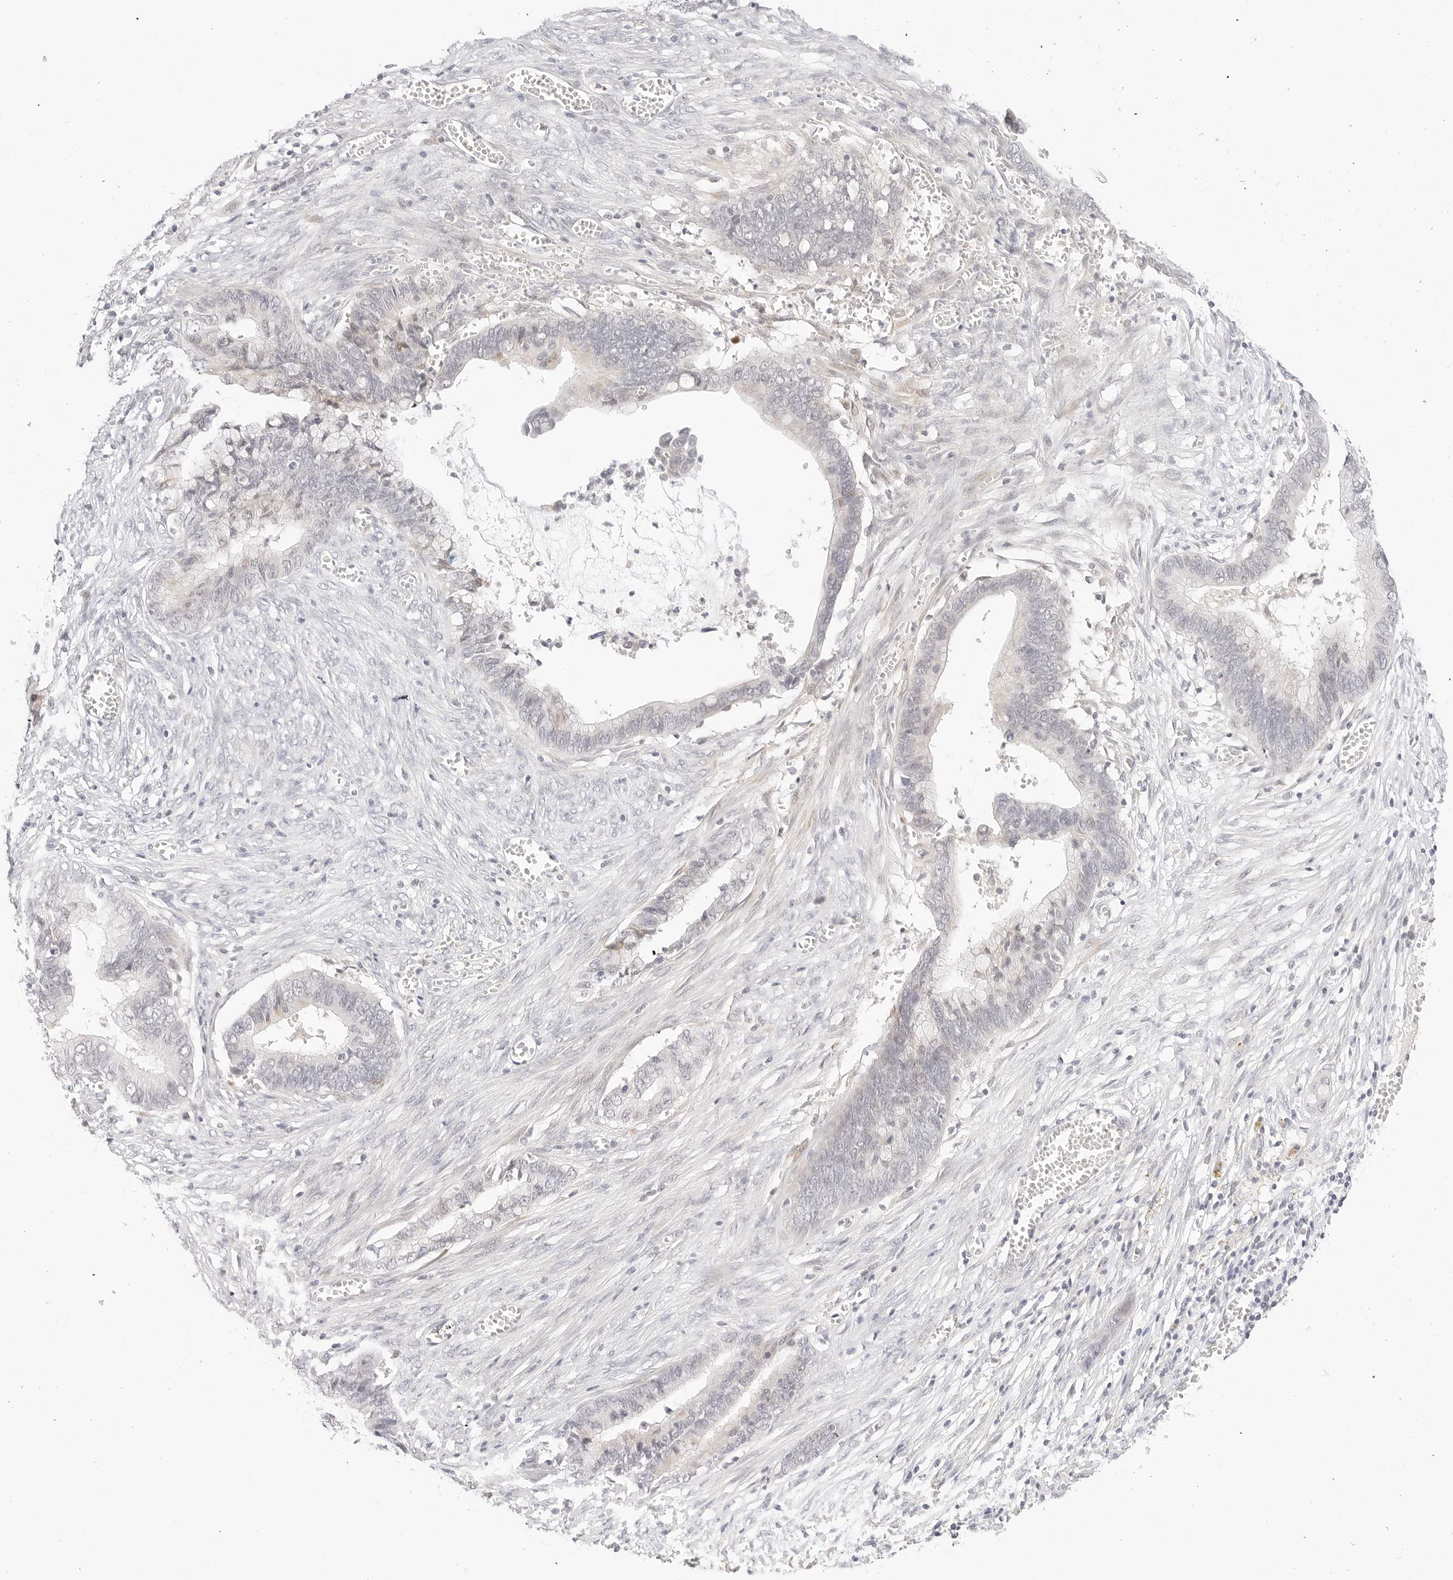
{"staining": {"intensity": "negative", "quantity": "none", "location": "none"}, "tissue": "cervical cancer", "cell_type": "Tumor cells", "image_type": "cancer", "snomed": [{"axis": "morphology", "description": "Adenocarcinoma, NOS"}, {"axis": "topography", "description": "Cervix"}], "caption": "Immunohistochemistry (IHC) image of cervical cancer stained for a protein (brown), which shows no staining in tumor cells.", "gene": "XKR4", "patient": {"sex": "female", "age": 44}}